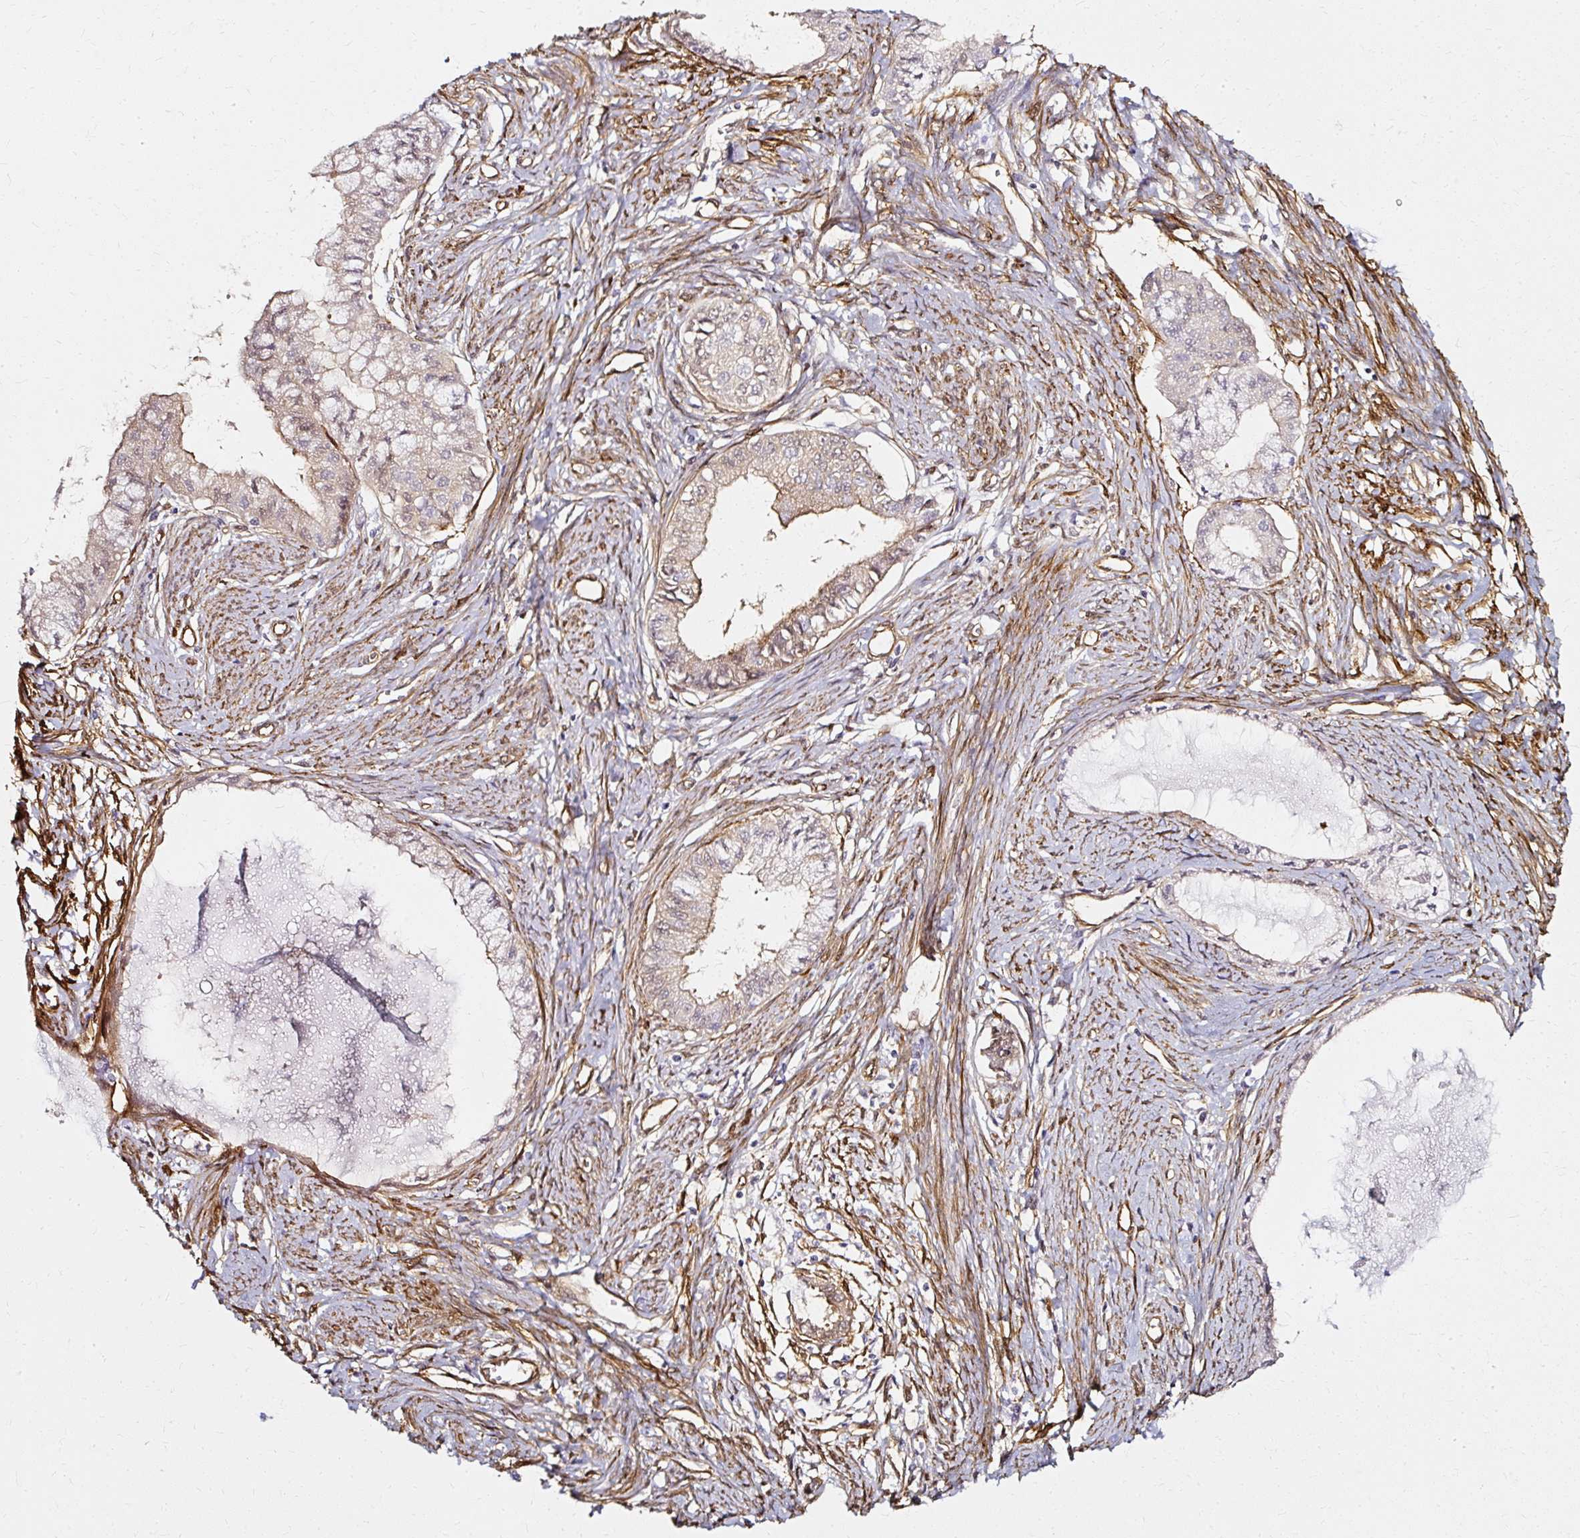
{"staining": {"intensity": "weak", "quantity": "<25%", "location": "cytoplasmic/membranous,nuclear"}, "tissue": "endometrial cancer", "cell_type": "Tumor cells", "image_type": "cancer", "snomed": [{"axis": "morphology", "description": "Adenocarcinoma, NOS"}, {"axis": "topography", "description": "Endometrium"}], "caption": "IHC micrograph of human endometrial adenocarcinoma stained for a protein (brown), which exhibits no expression in tumor cells.", "gene": "CNN3", "patient": {"sex": "female", "age": 76}}